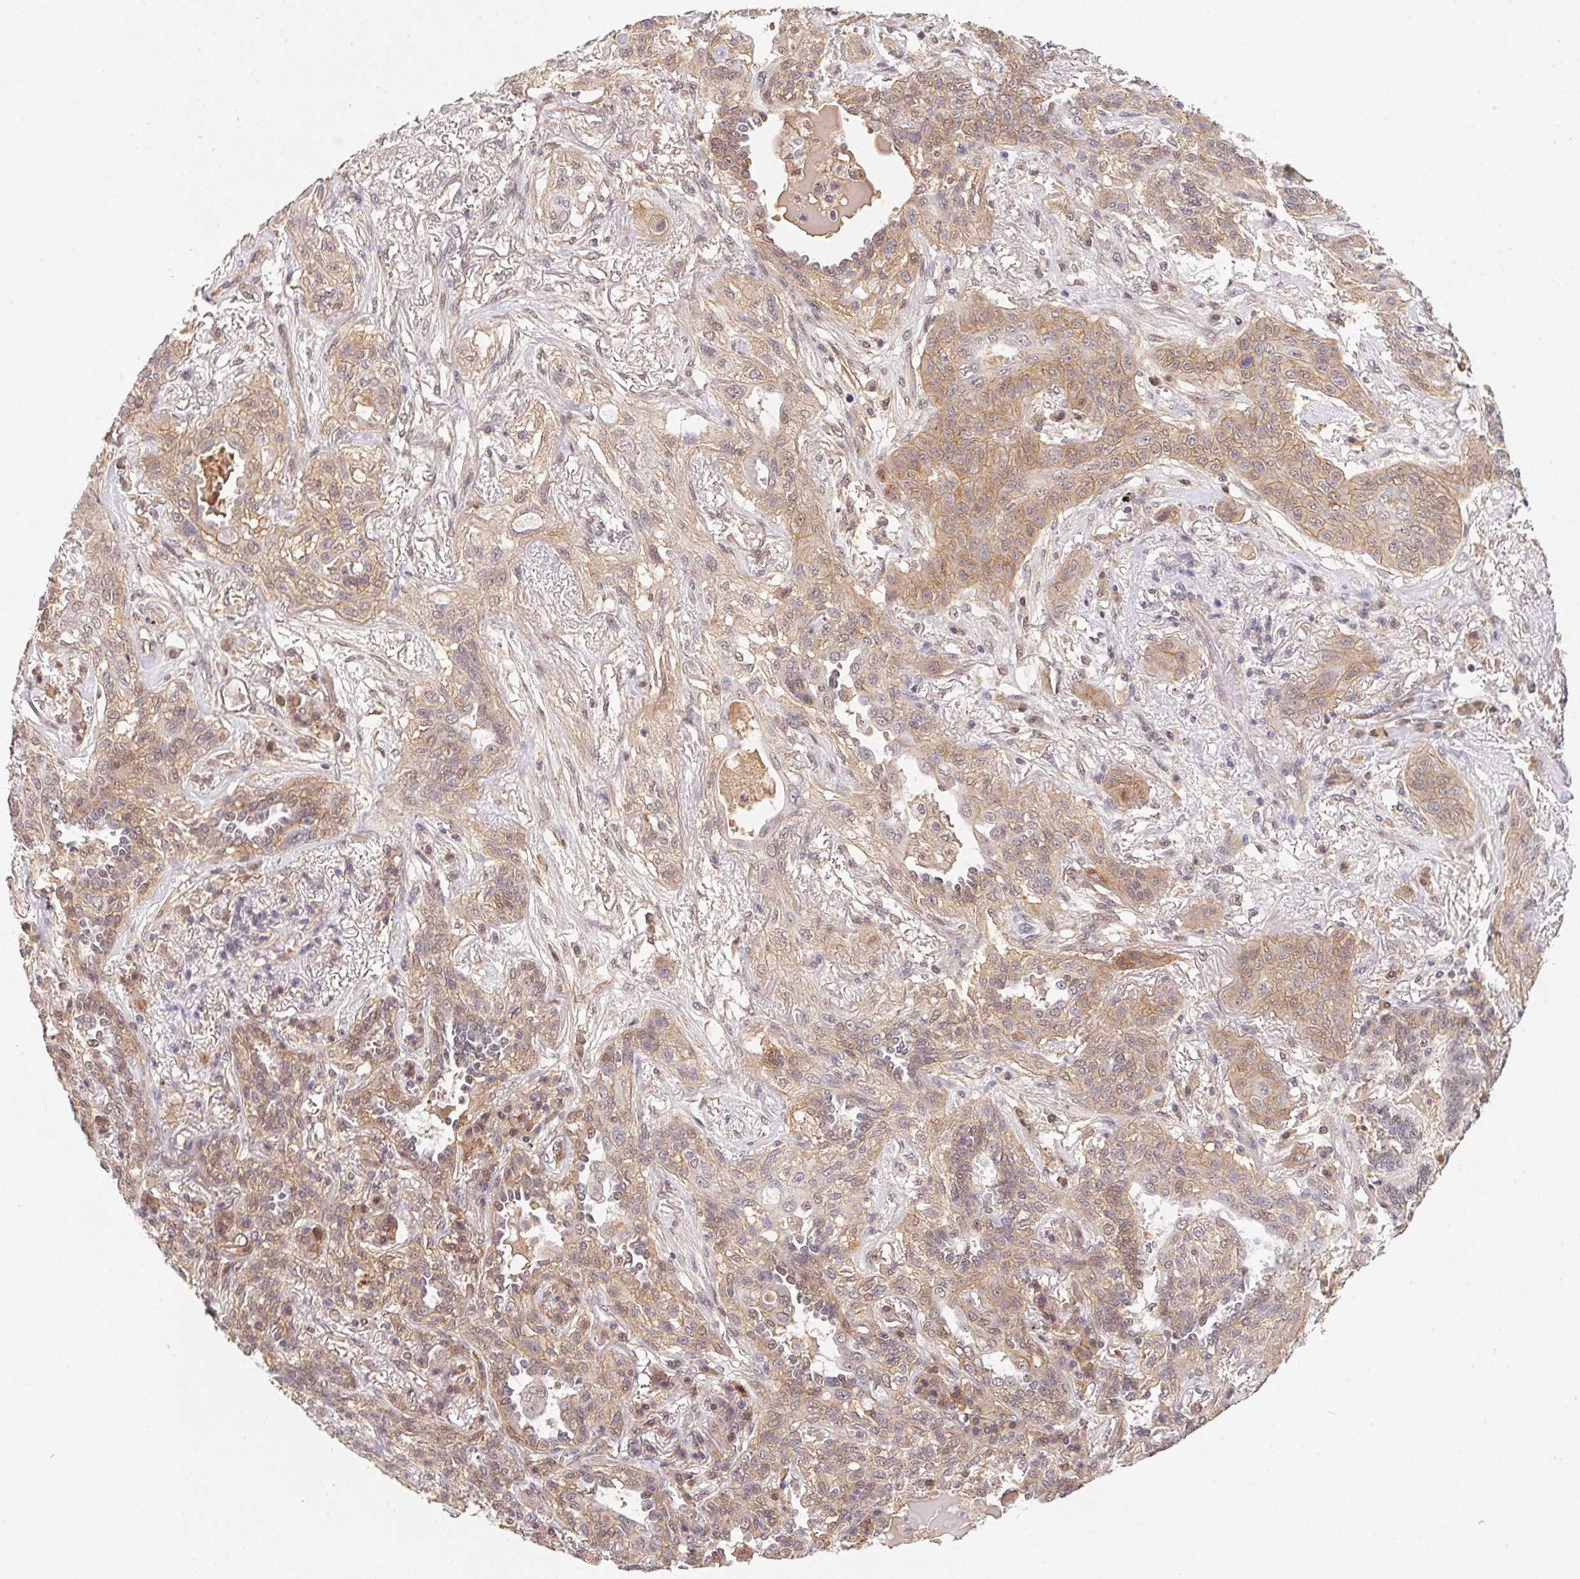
{"staining": {"intensity": "weak", "quantity": ">75%", "location": "cytoplasmic/membranous"}, "tissue": "lung cancer", "cell_type": "Tumor cells", "image_type": "cancer", "snomed": [{"axis": "morphology", "description": "Squamous cell carcinoma, NOS"}, {"axis": "topography", "description": "Lung"}], "caption": "Lung squamous cell carcinoma was stained to show a protein in brown. There is low levels of weak cytoplasmic/membranous staining in about >75% of tumor cells.", "gene": "SLC52A2", "patient": {"sex": "female", "age": 70}}